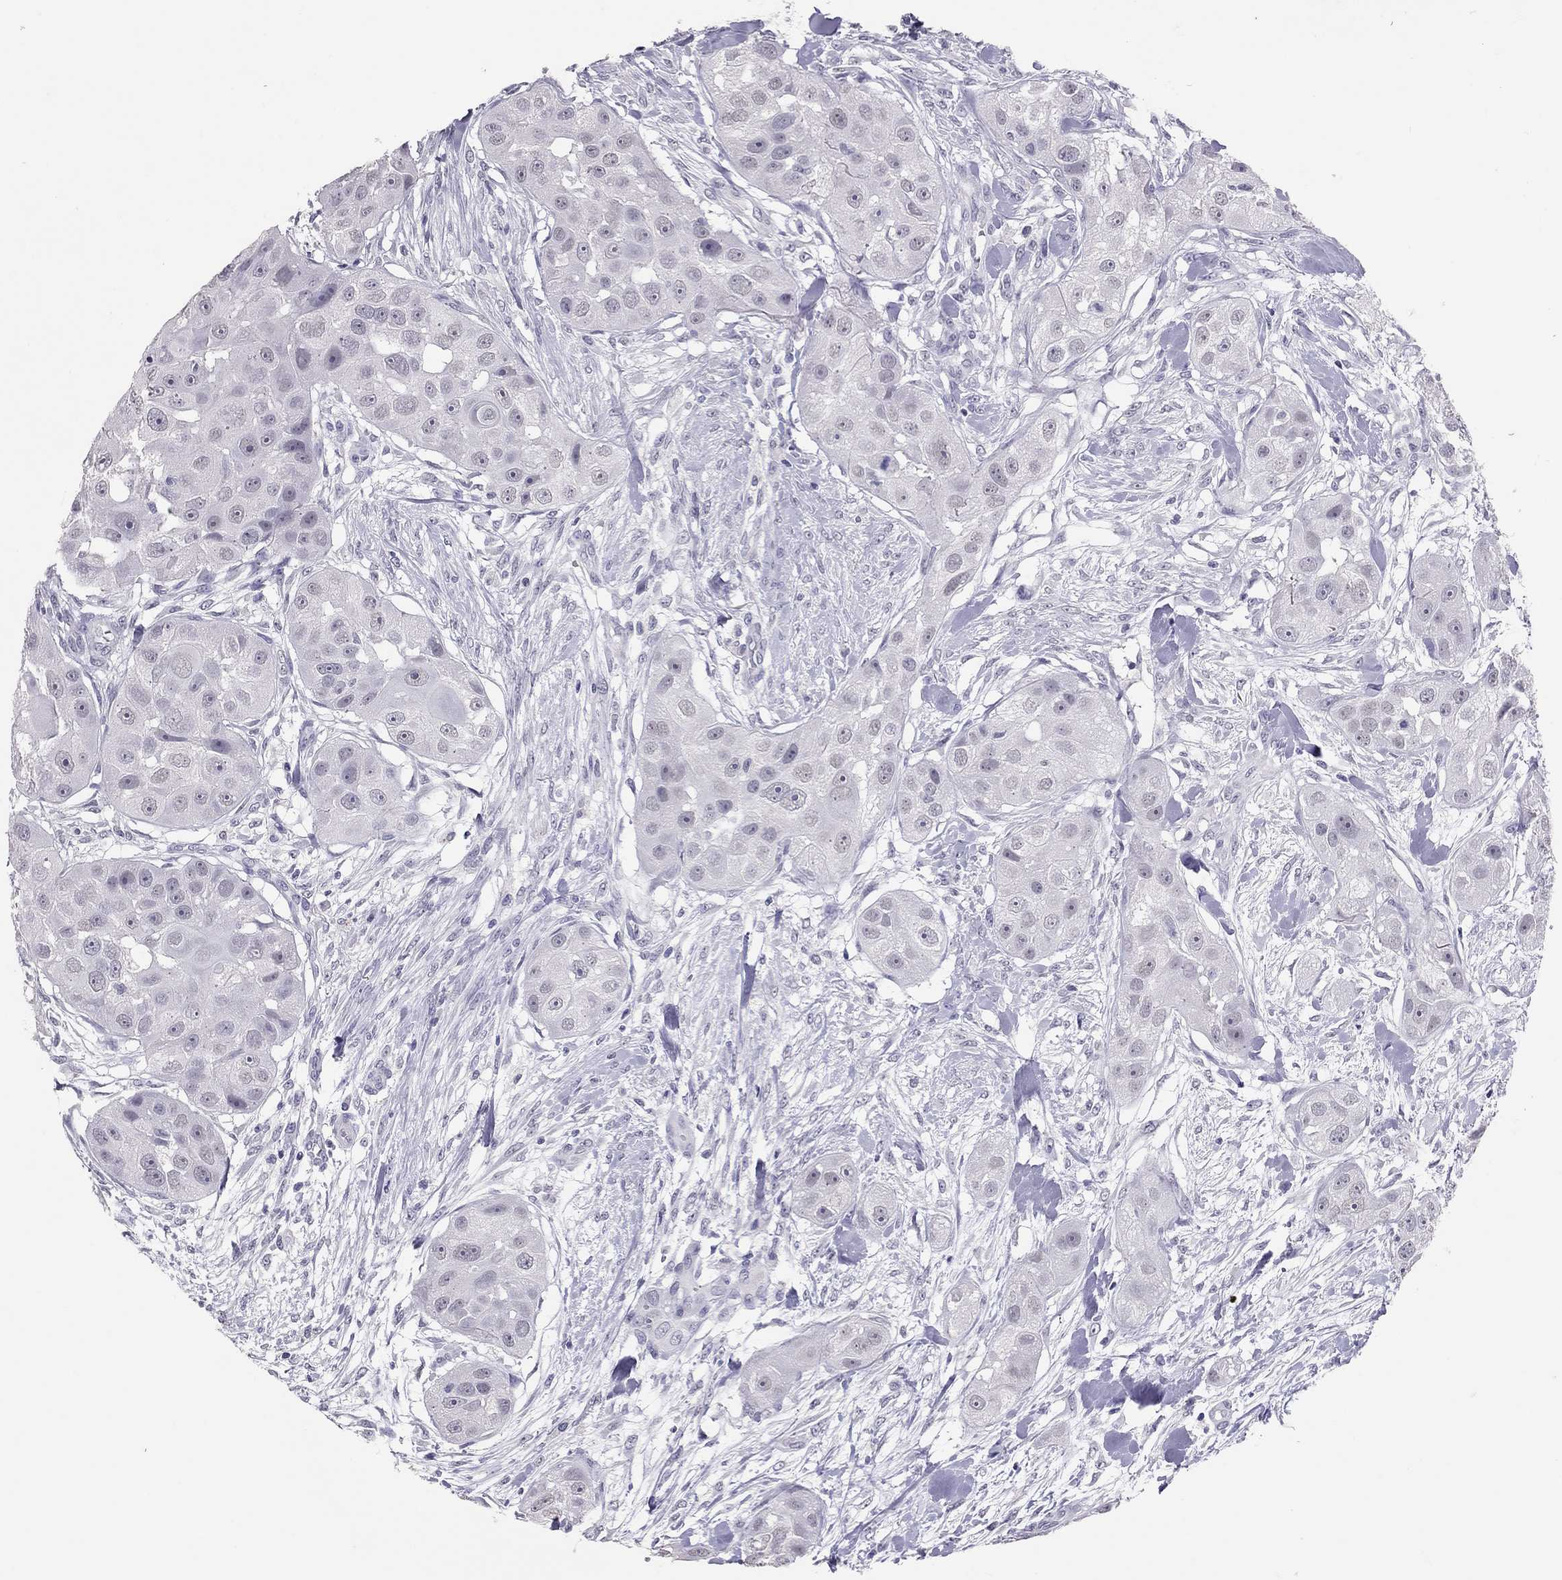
{"staining": {"intensity": "negative", "quantity": "none", "location": "none"}, "tissue": "head and neck cancer", "cell_type": "Tumor cells", "image_type": "cancer", "snomed": [{"axis": "morphology", "description": "Squamous cell carcinoma, NOS"}, {"axis": "topography", "description": "Head-Neck"}], "caption": "IHC of head and neck cancer (squamous cell carcinoma) shows no expression in tumor cells.", "gene": "PSMB11", "patient": {"sex": "male", "age": 51}}